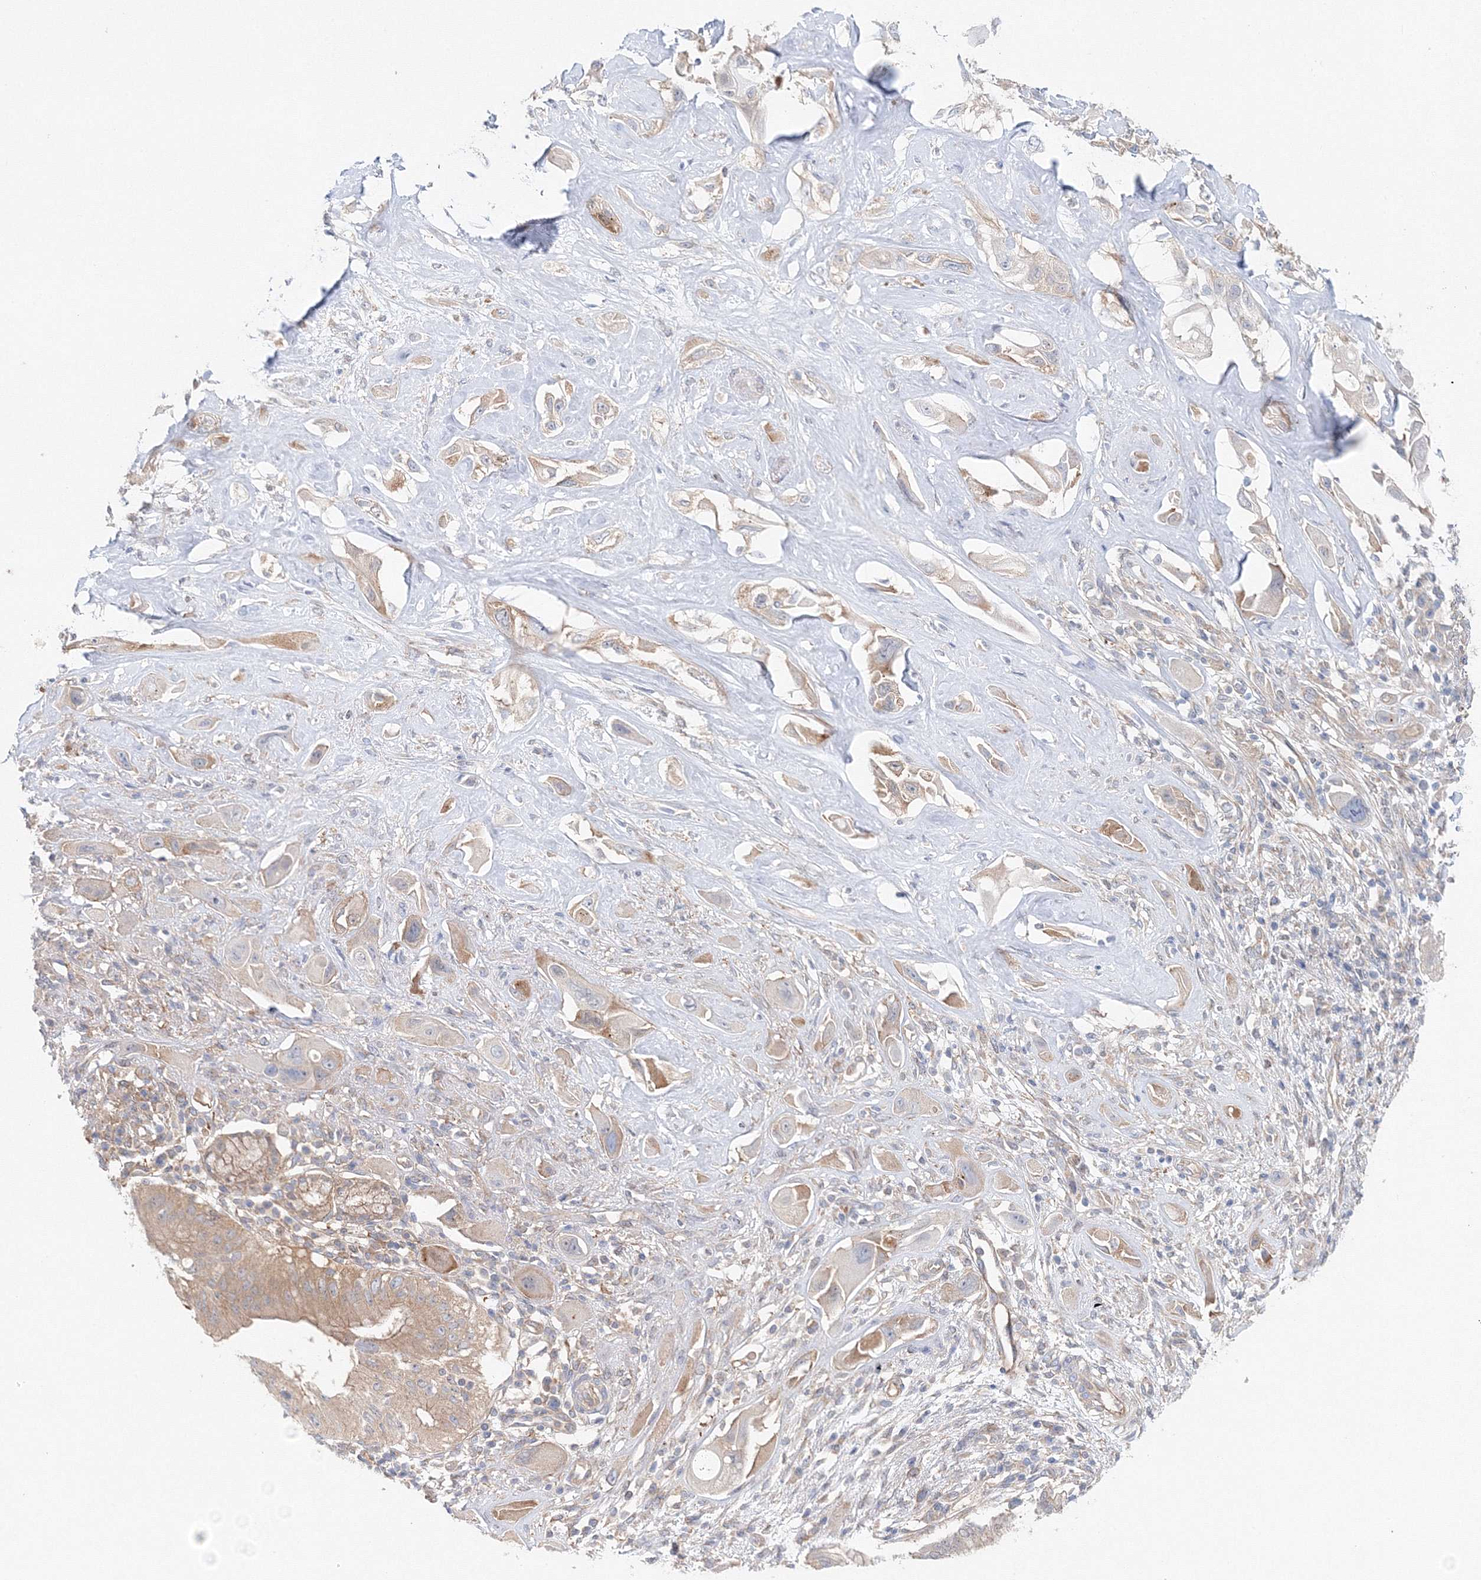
{"staining": {"intensity": "weak", "quantity": ">75%", "location": "cytoplasmic/membranous"}, "tissue": "pancreatic cancer", "cell_type": "Tumor cells", "image_type": "cancer", "snomed": [{"axis": "morphology", "description": "Adenocarcinoma, NOS"}, {"axis": "topography", "description": "Pancreas"}], "caption": "Tumor cells exhibit low levels of weak cytoplasmic/membranous expression in about >75% of cells in pancreatic cancer. (DAB IHC with brightfield microscopy, high magnification).", "gene": "TPRKB", "patient": {"sex": "male", "age": 68}}